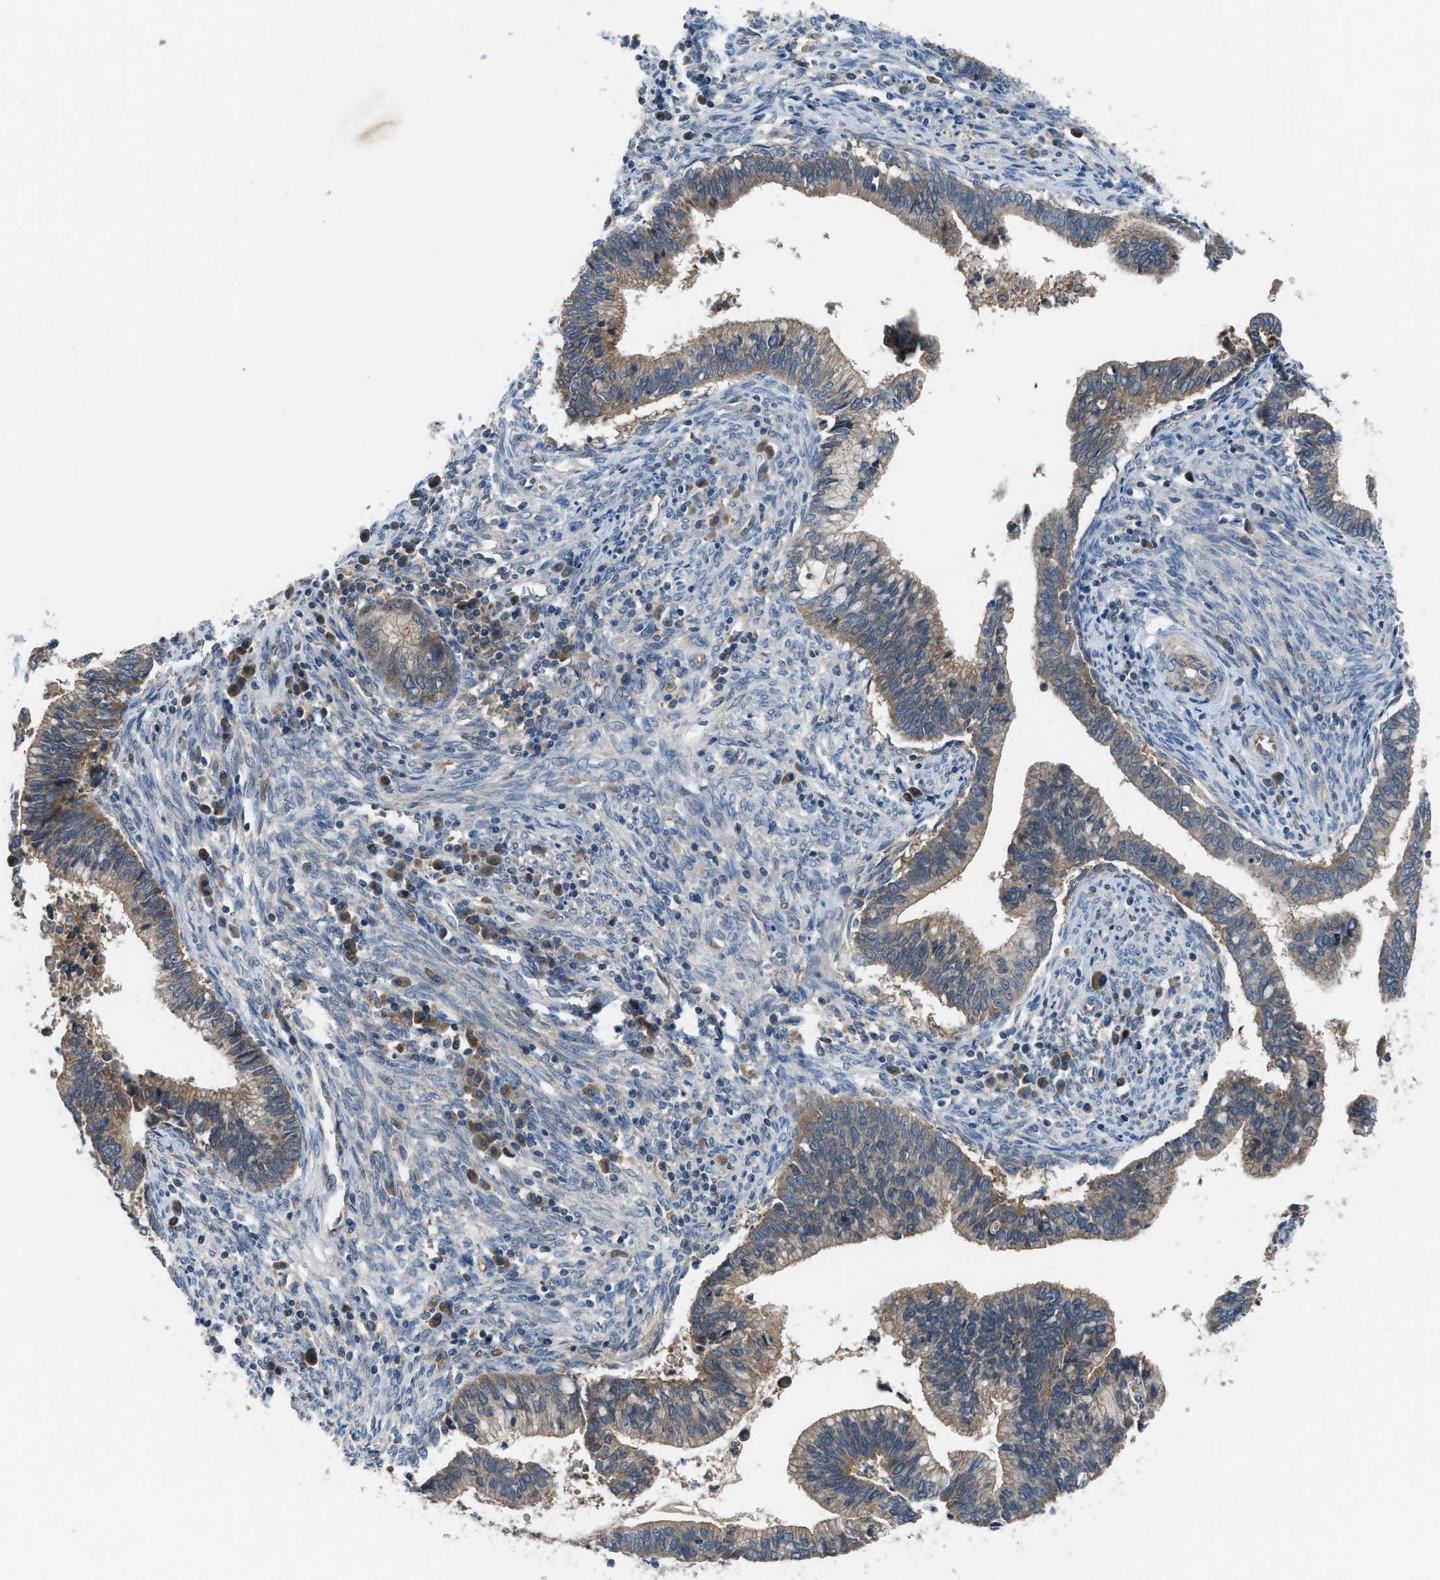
{"staining": {"intensity": "moderate", "quantity": ">75%", "location": "cytoplasmic/membranous"}, "tissue": "cervical cancer", "cell_type": "Tumor cells", "image_type": "cancer", "snomed": [{"axis": "morphology", "description": "Adenocarcinoma, NOS"}, {"axis": "topography", "description": "Cervix"}], "caption": "A photomicrograph showing moderate cytoplasmic/membranous positivity in approximately >75% of tumor cells in cervical cancer, as visualized by brown immunohistochemical staining.", "gene": "BAZ2B", "patient": {"sex": "female", "age": 44}}